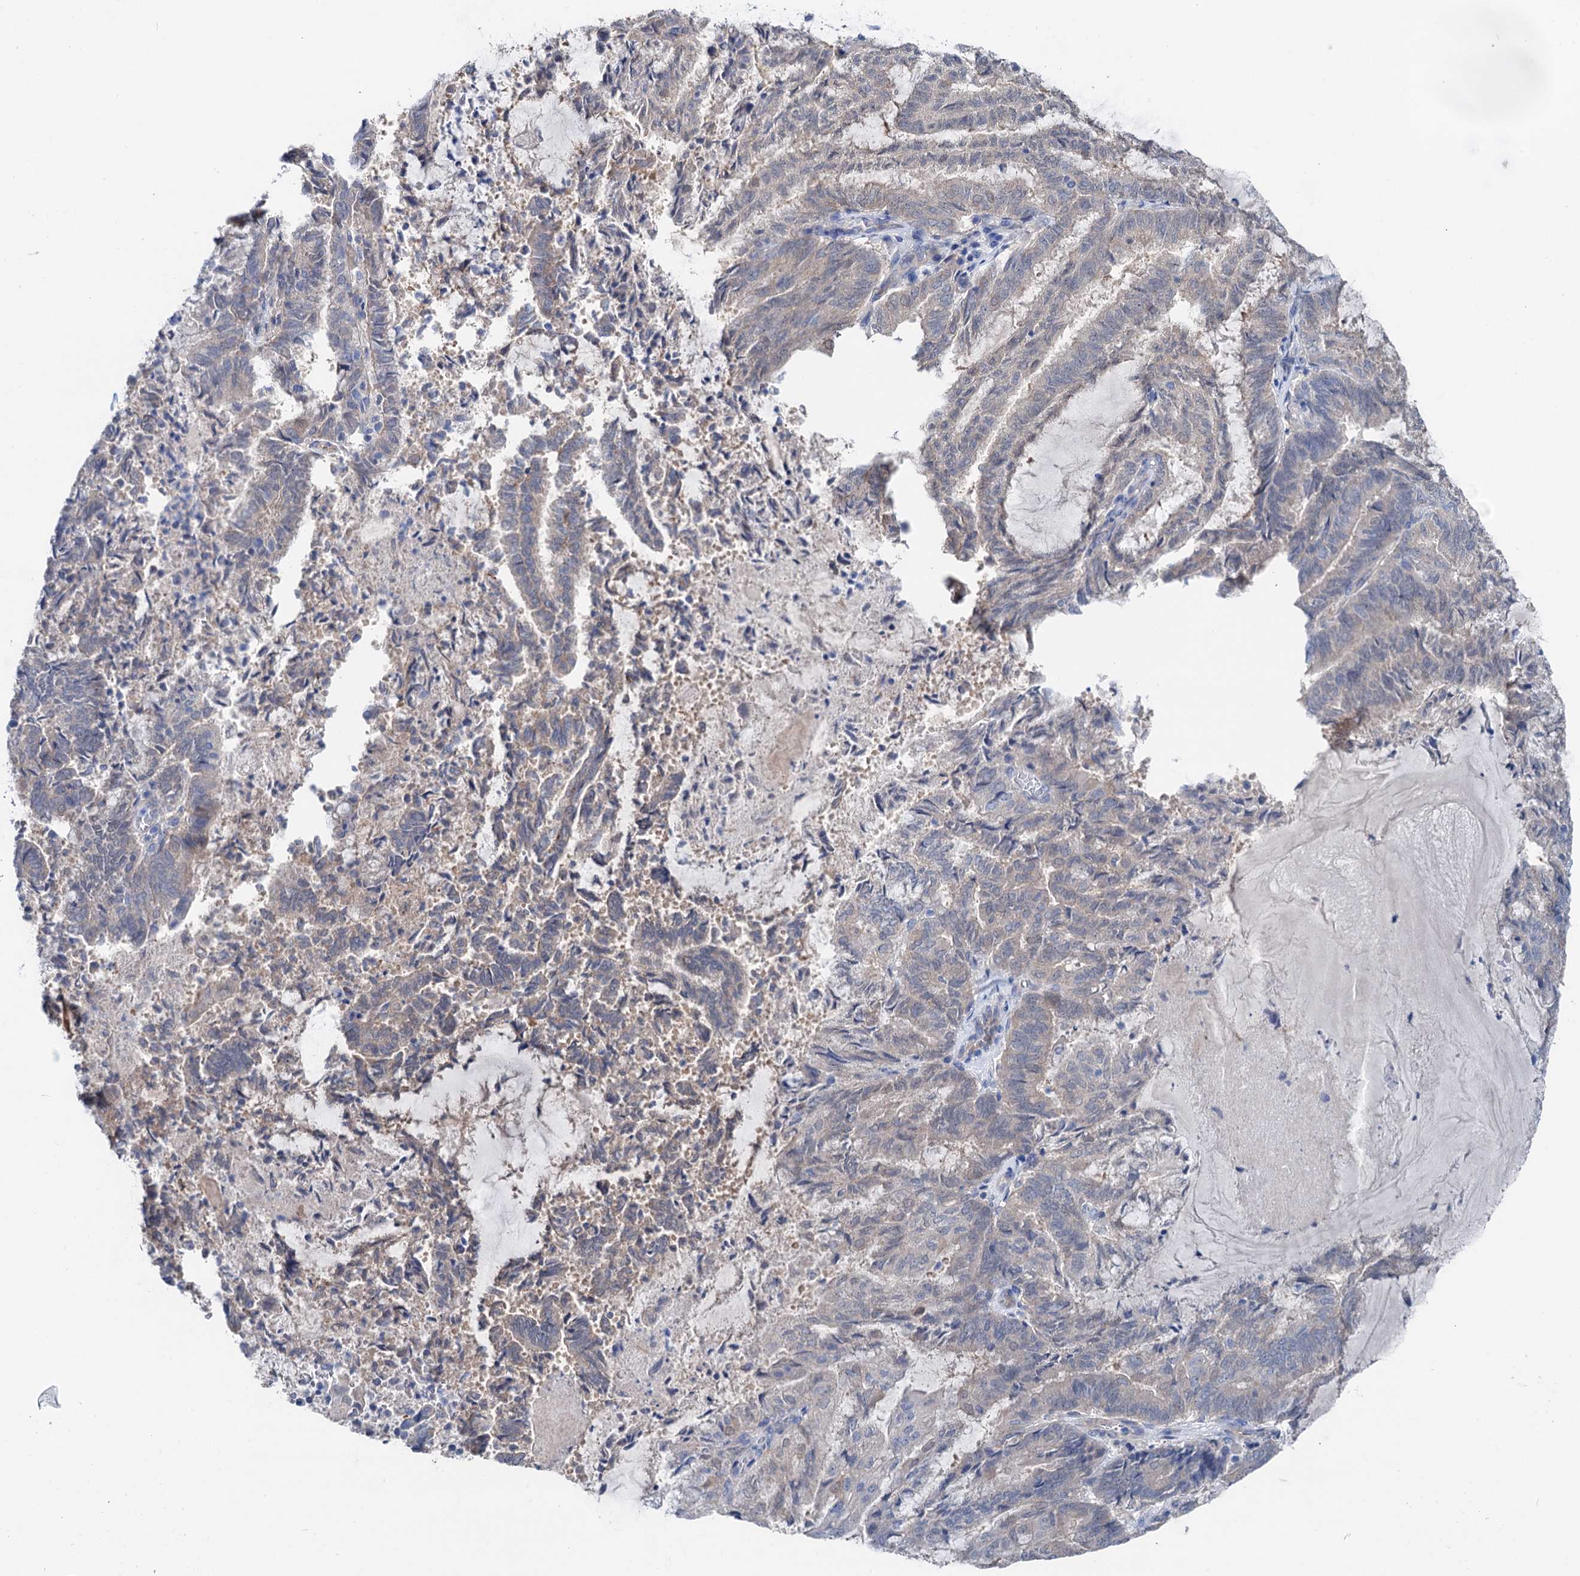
{"staining": {"intensity": "negative", "quantity": "none", "location": "none"}, "tissue": "endometrial cancer", "cell_type": "Tumor cells", "image_type": "cancer", "snomed": [{"axis": "morphology", "description": "Adenocarcinoma, NOS"}, {"axis": "topography", "description": "Endometrium"}], "caption": "There is no significant positivity in tumor cells of endometrial cancer.", "gene": "SHROOM1", "patient": {"sex": "female", "age": 80}}